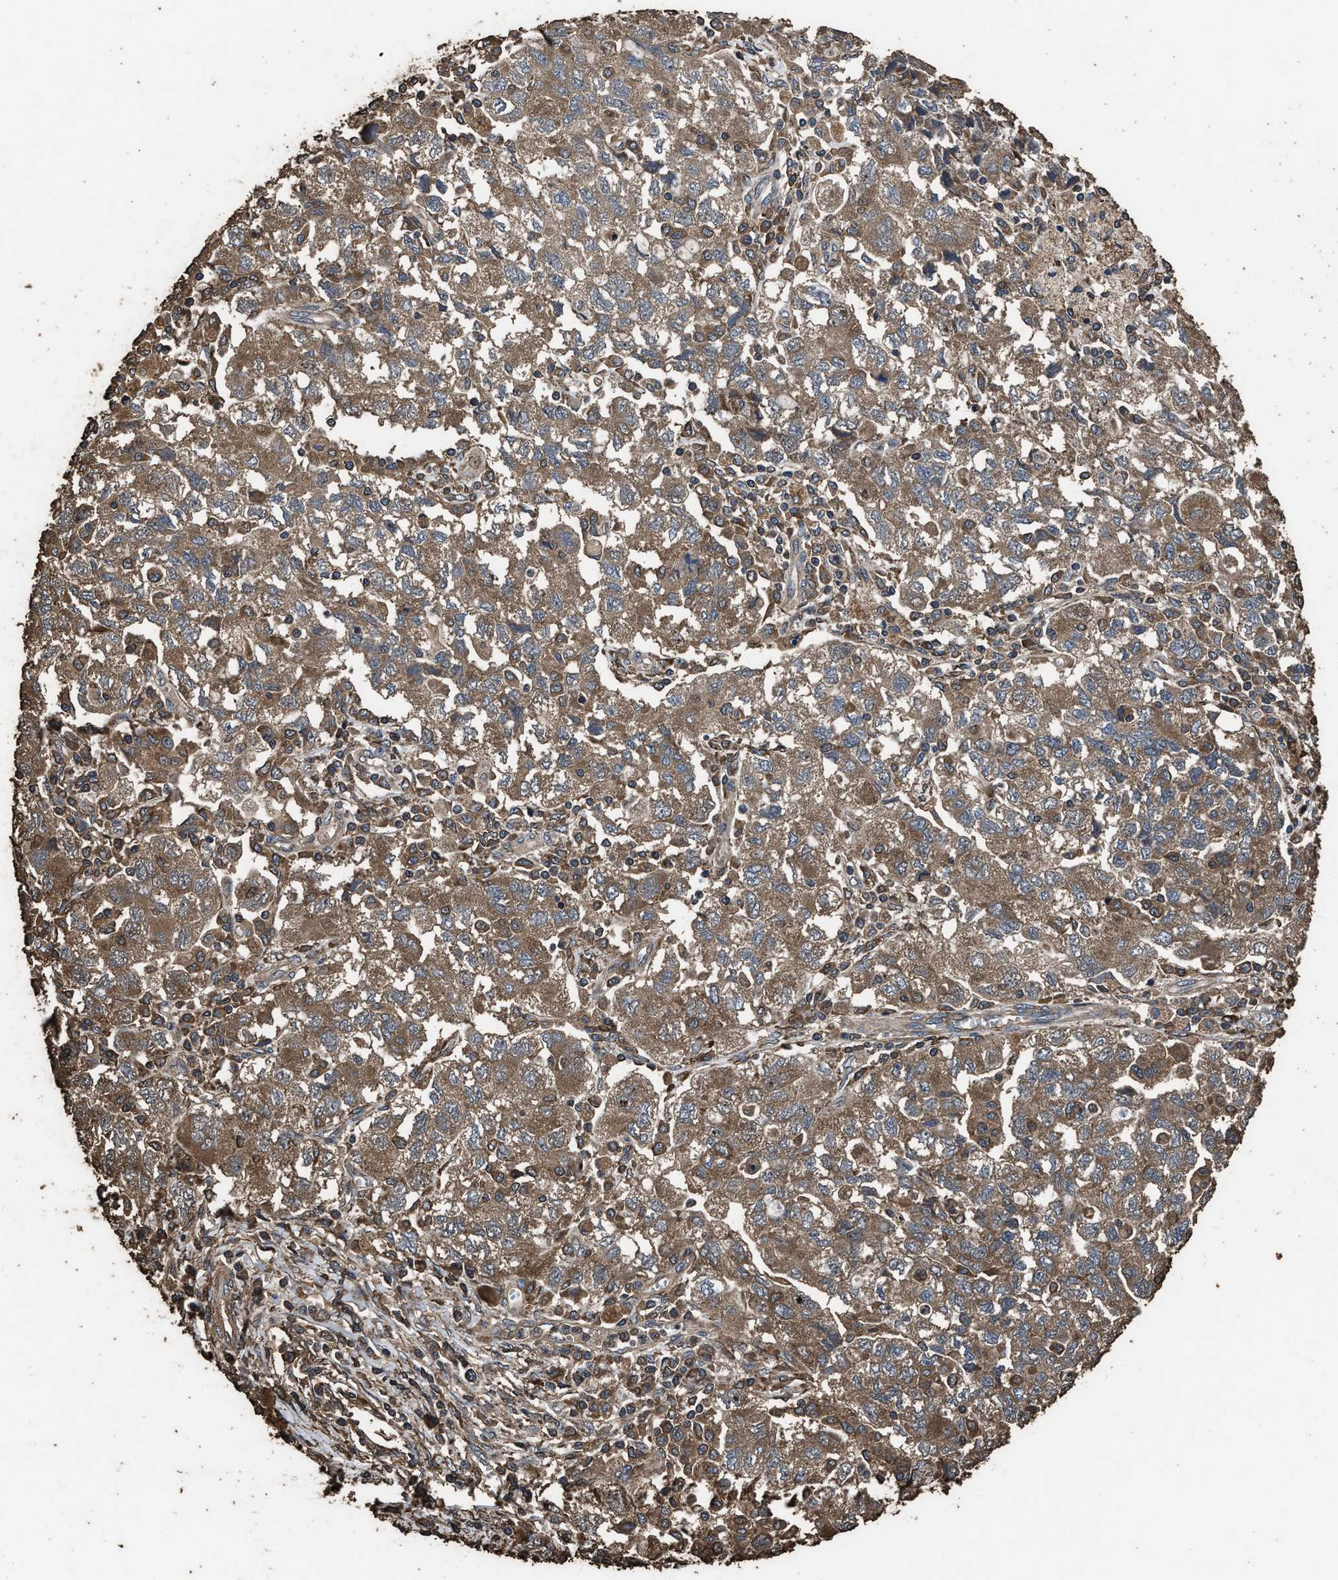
{"staining": {"intensity": "moderate", "quantity": ">75%", "location": "cytoplasmic/membranous"}, "tissue": "ovarian cancer", "cell_type": "Tumor cells", "image_type": "cancer", "snomed": [{"axis": "morphology", "description": "Carcinoma, NOS"}, {"axis": "morphology", "description": "Cystadenocarcinoma, serous, NOS"}, {"axis": "topography", "description": "Ovary"}], "caption": "A medium amount of moderate cytoplasmic/membranous expression is identified in about >75% of tumor cells in ovarian cancer (carcinoma) tissue.", "gene": "ZMYND19", "patient": {"sex": "female", "age": 69}}